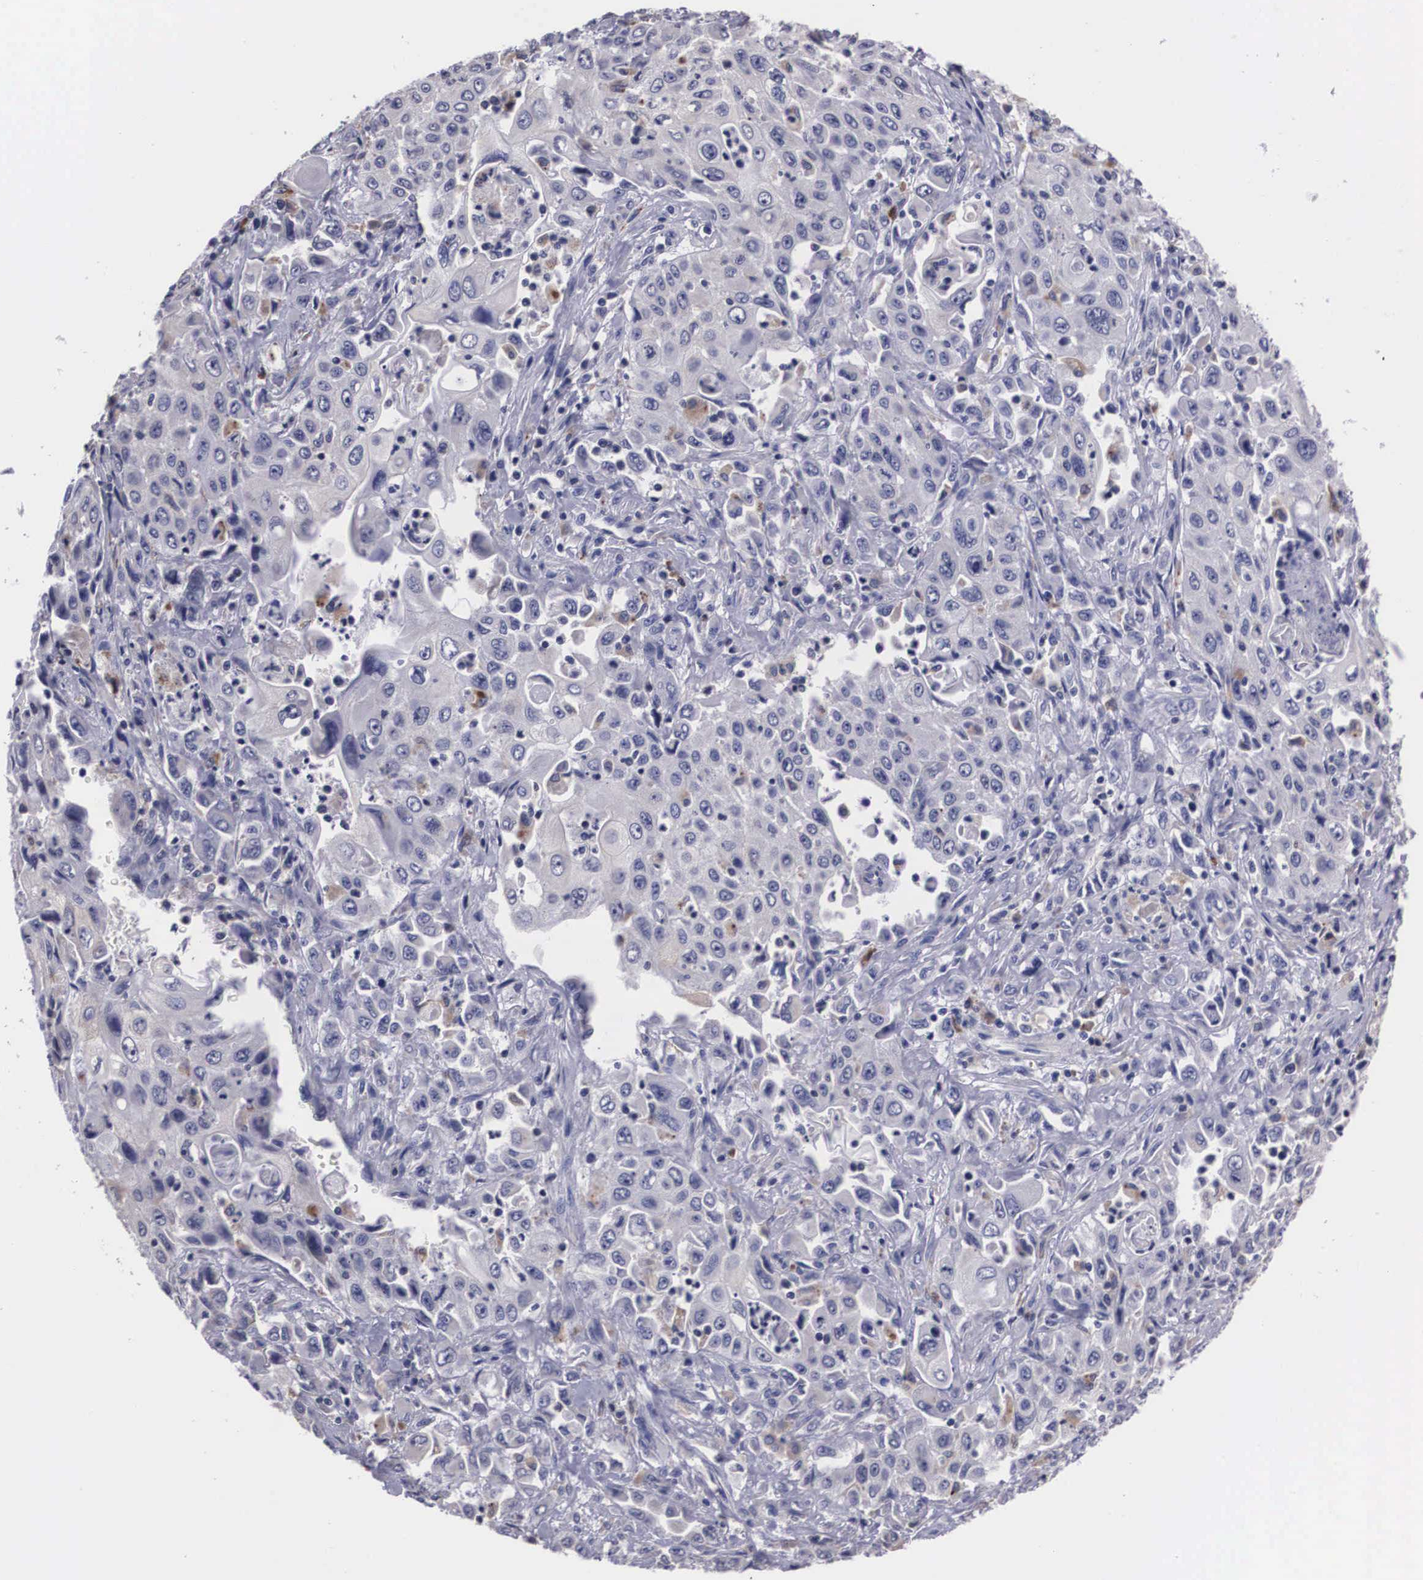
{"staining": {"intensity": "moderate", "quantity": "<25%", "location": "cytoplasmic/membranous"}, "tissue": "pancreatic cancer", "cell_type": "Tumor cells", "image_type": "cancer", "snomed": [{"axis": "morphology", "description": "Adenocarcinoma, NOS"}, {"axis": "topography", "description": "Pancreas"}], "caption": "Protein analysis of adenocarcinoma (pancreatic) tissue exhibits moderate cytoplasmic/membranous positivity in about <25% of tumor cells.", "gene": "CRELD2", "patient": {"sex": "male", "age": 70}}